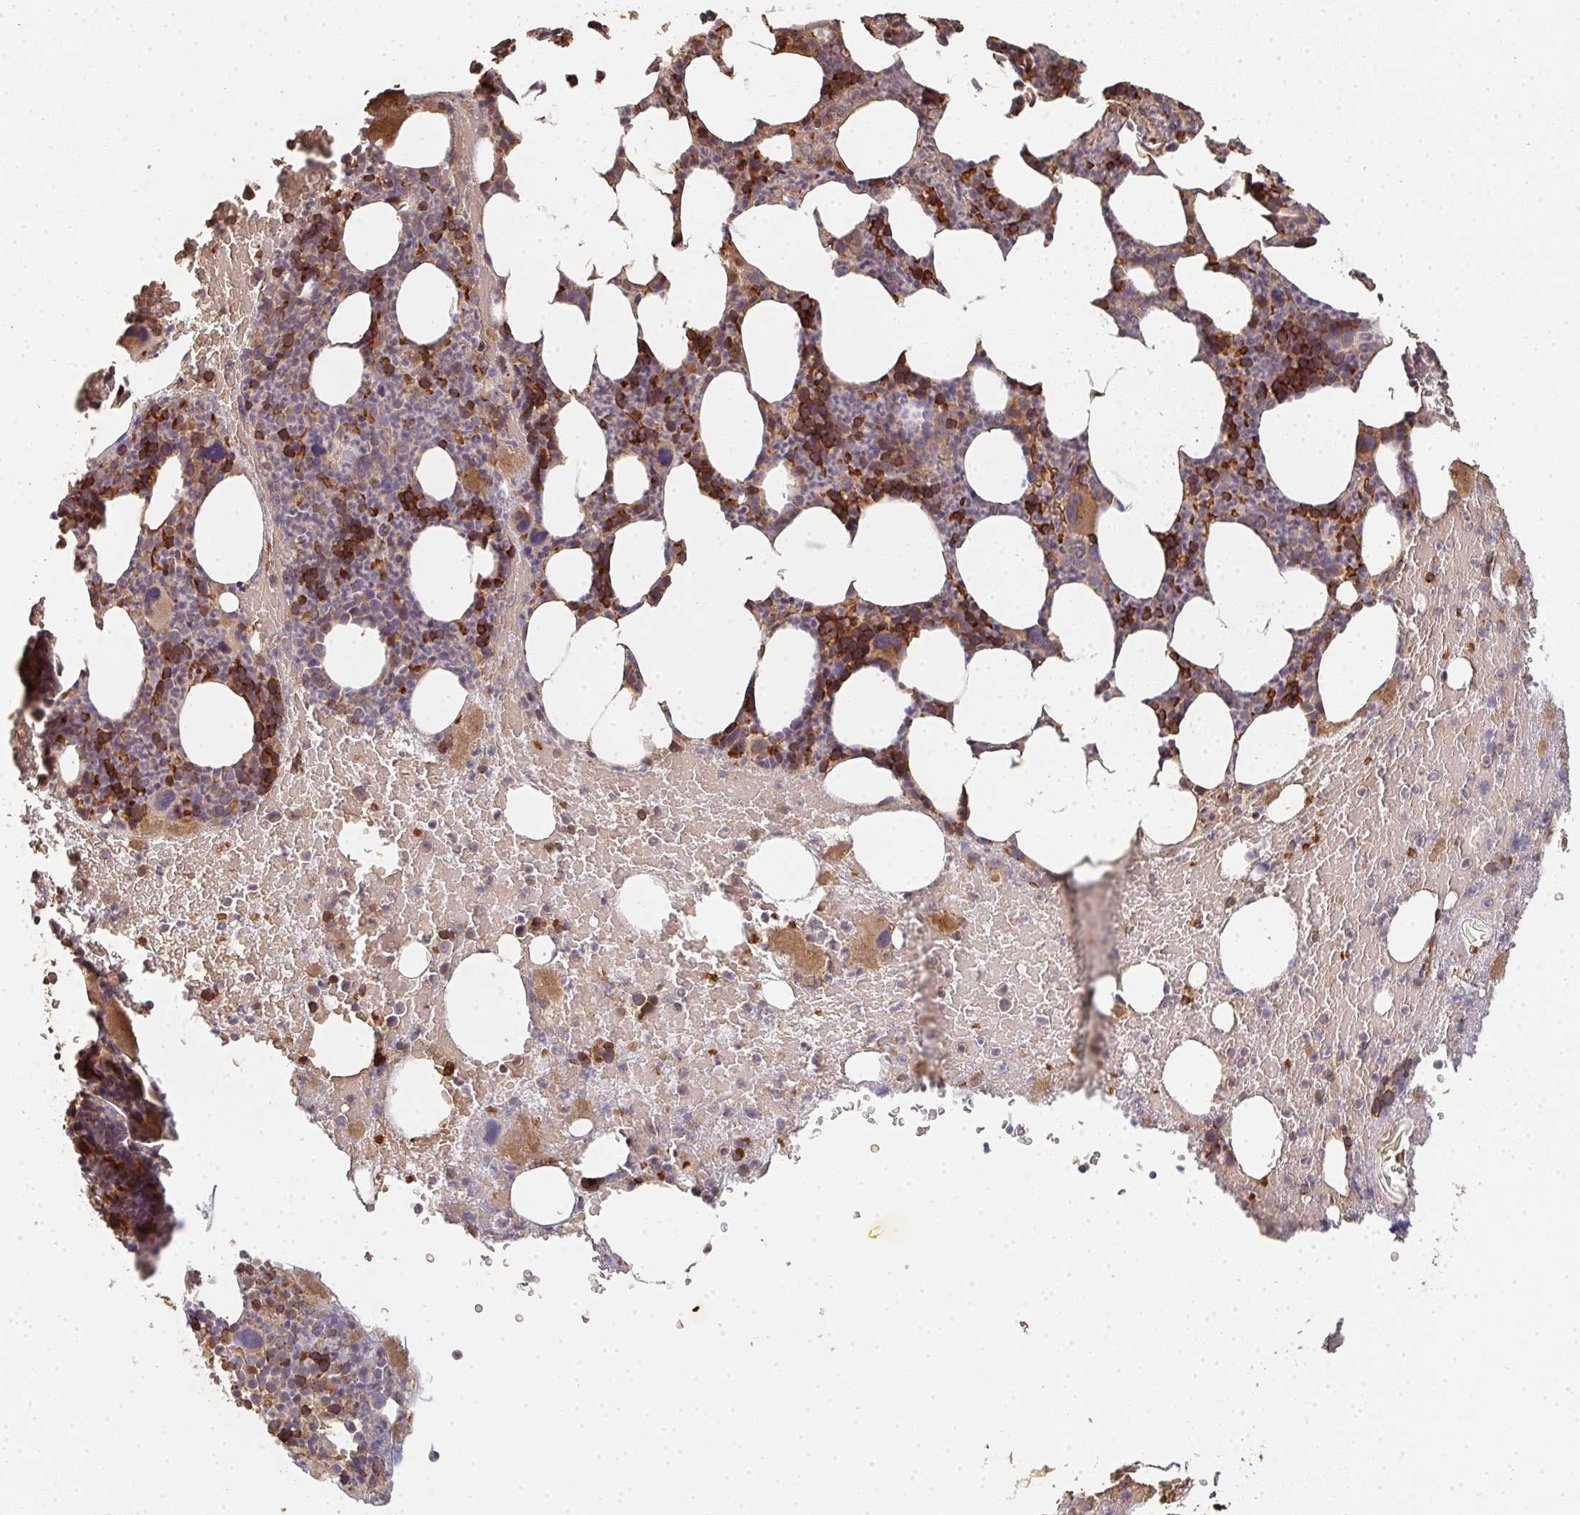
{"staining": {"intensity": "strong", "quantity": "25%-75%", "location": "cytoplasmic/membranous"}, "tissue": "bone marrow", "cell_type": "Hematopoietic cells", "image_type": "normal", "snomed": [{"axis": "morphology", "description": "Normal tissue, NOS"}, {"axis": "topography", "description": "Bone marrow"}], "caption": "Benign bone marrow was stained to show a protein in brown. There is high levels of strong cytoplasmic/membranous positivity in approximately 25%-75% of hematopoietic cells.", "gene": "POLG", "patient": {"sex": "female", "age": 59}}